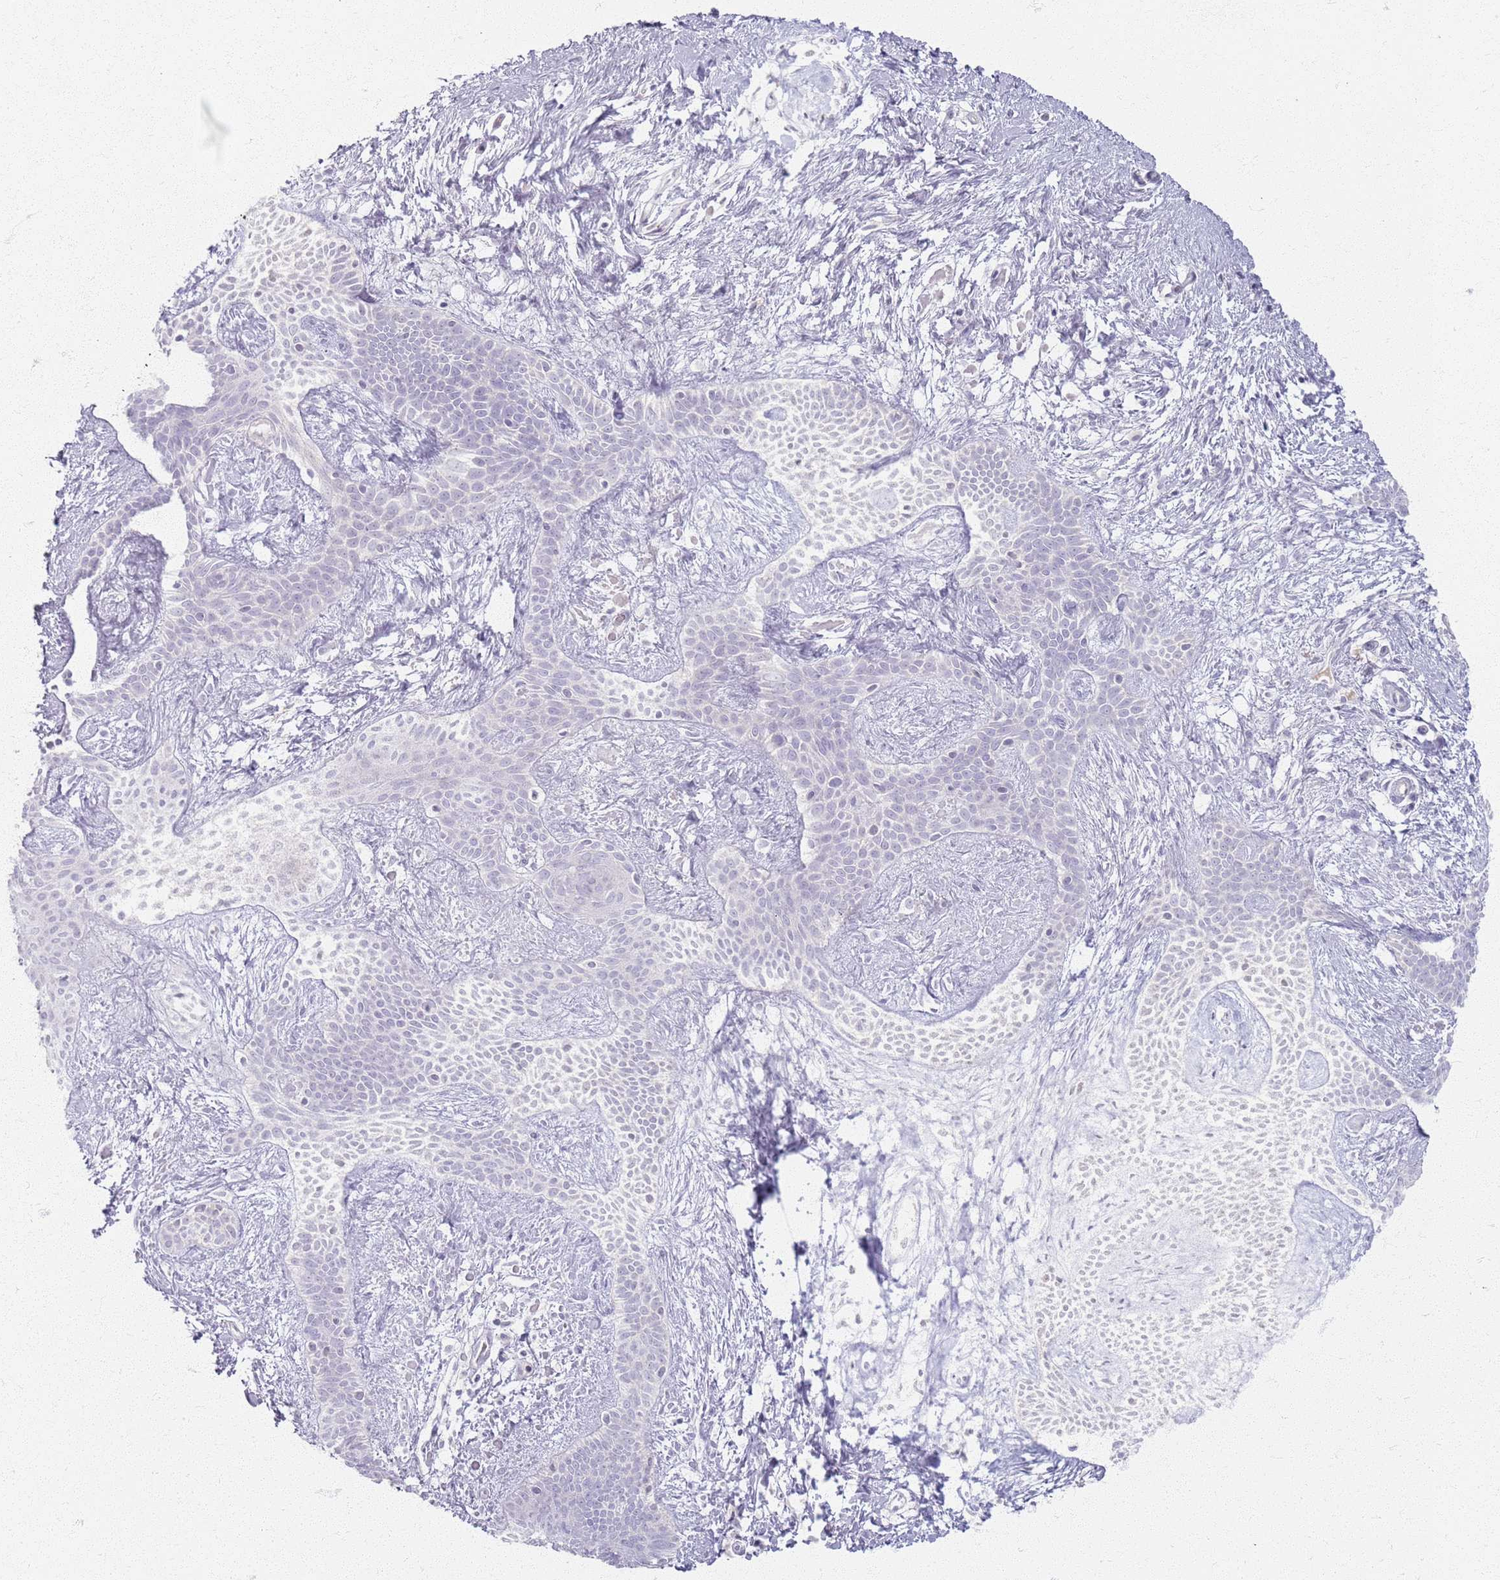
{"staining": {"intensity": "negative", "quantity": "none", "location": "none"}, "tissue": "skin cancer", "cell_type": "Tumor cells", "image_type": "cancer", "snomed": [{"axis": "morphology", "description": "Basal cell carcinoma"}, {"axis": "topography", "description": "Skin"}], "caption": "The immunohistochemistry micrograph has no significant staining in tumor cells of basal cell carcinoma (skin) tissue. The staining was performed using DAB (3,3'-diaminobenzidine) to visualize the protein expression in brown, while the nuclei were stained in blue with hematoxylin (Magnification: 20x).", "gene": "CRIPT", "patient": {"sex": "male", "age": 78}}